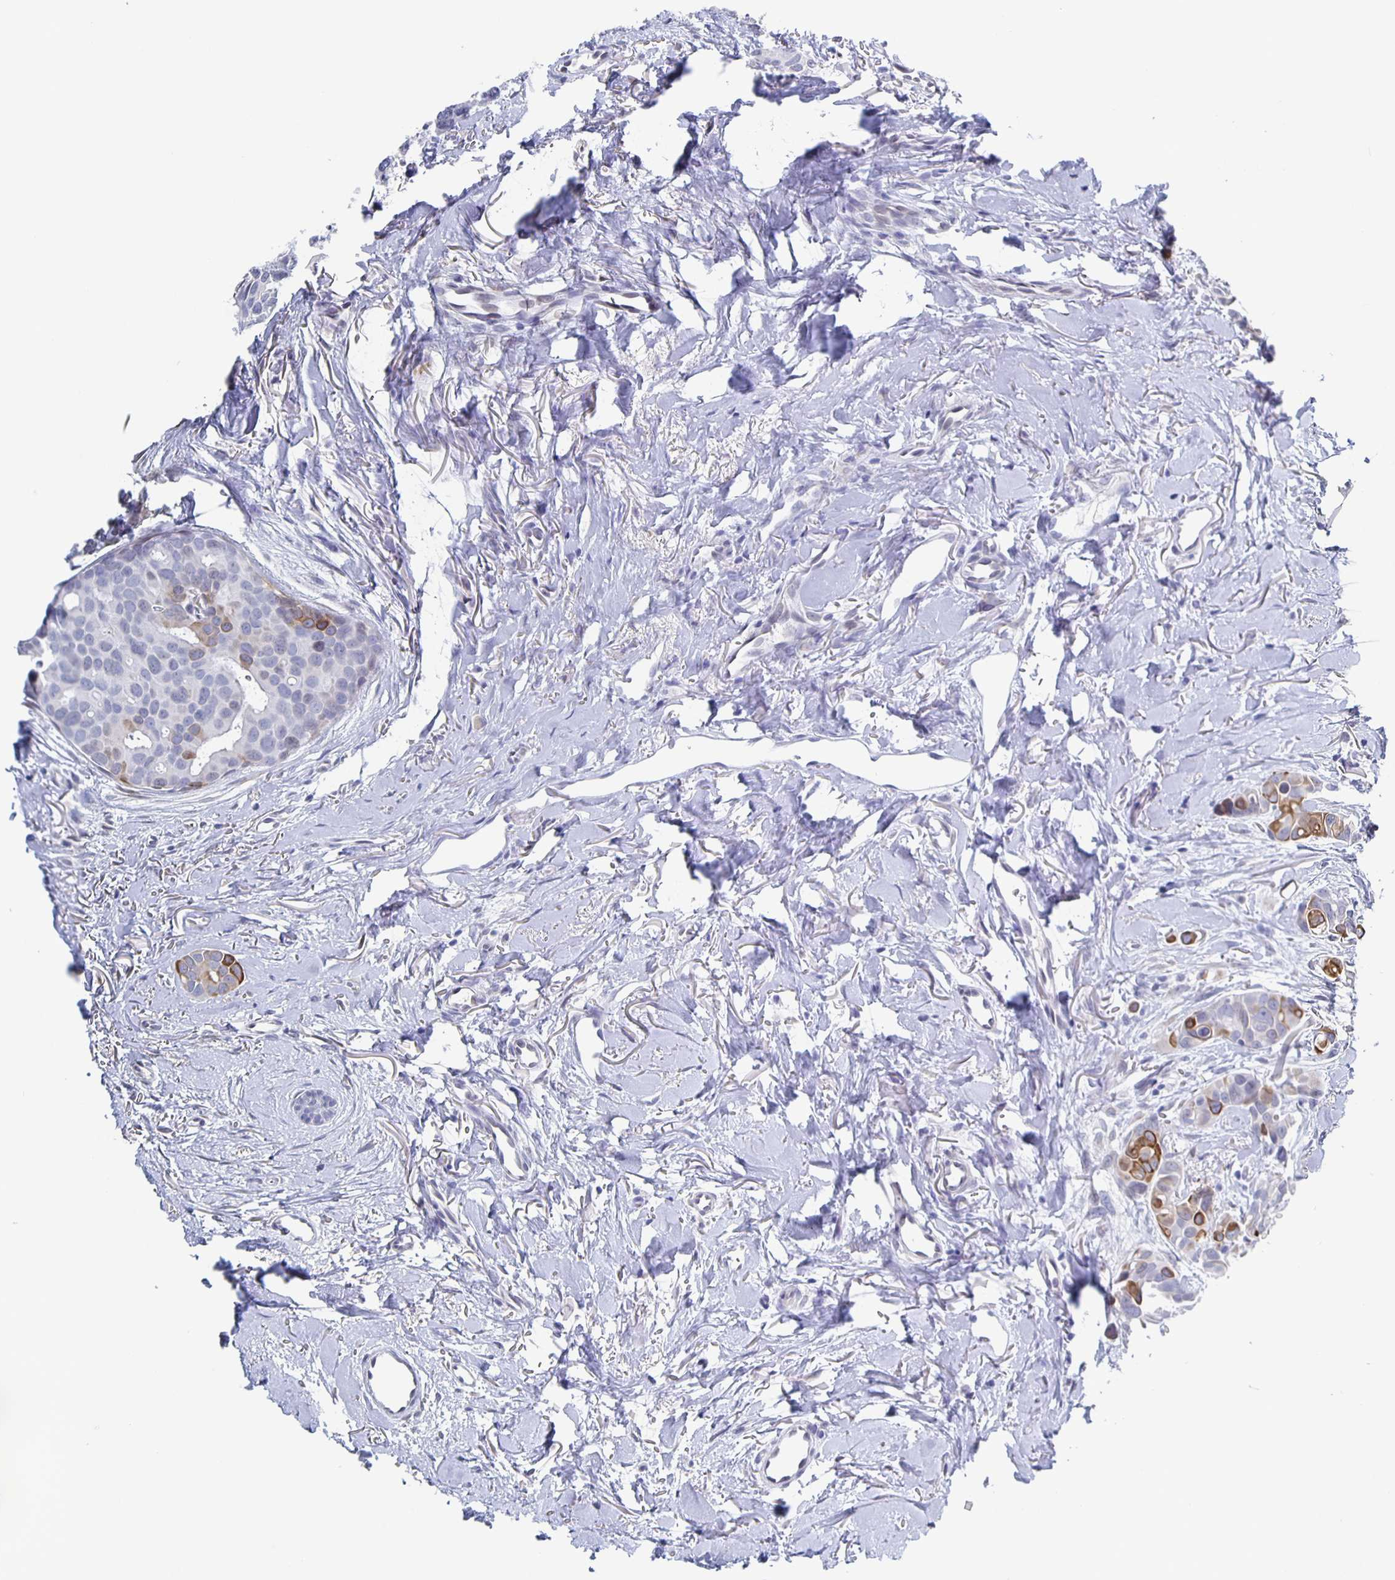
{"staining": {"intensity": "moderate", "quantity": "<25%", "location": "cytoplasmic/membranous"}, "tissue": "breast cancer", "cell_type": "Tumor cells", "image_type": "cancer", "snomed": [{"axis": "morphology", "description": "Duct carcinoma"}, {"axis": "topography", "description": "Breast"}], "caption": "Breast cancer stained with a brown dye displays moderate cytoplasmic/membranous positive staining in approximately <25% of tumor cells.", "gene": "CCDC17", "patient": {"sex": "female", "age": 54}}